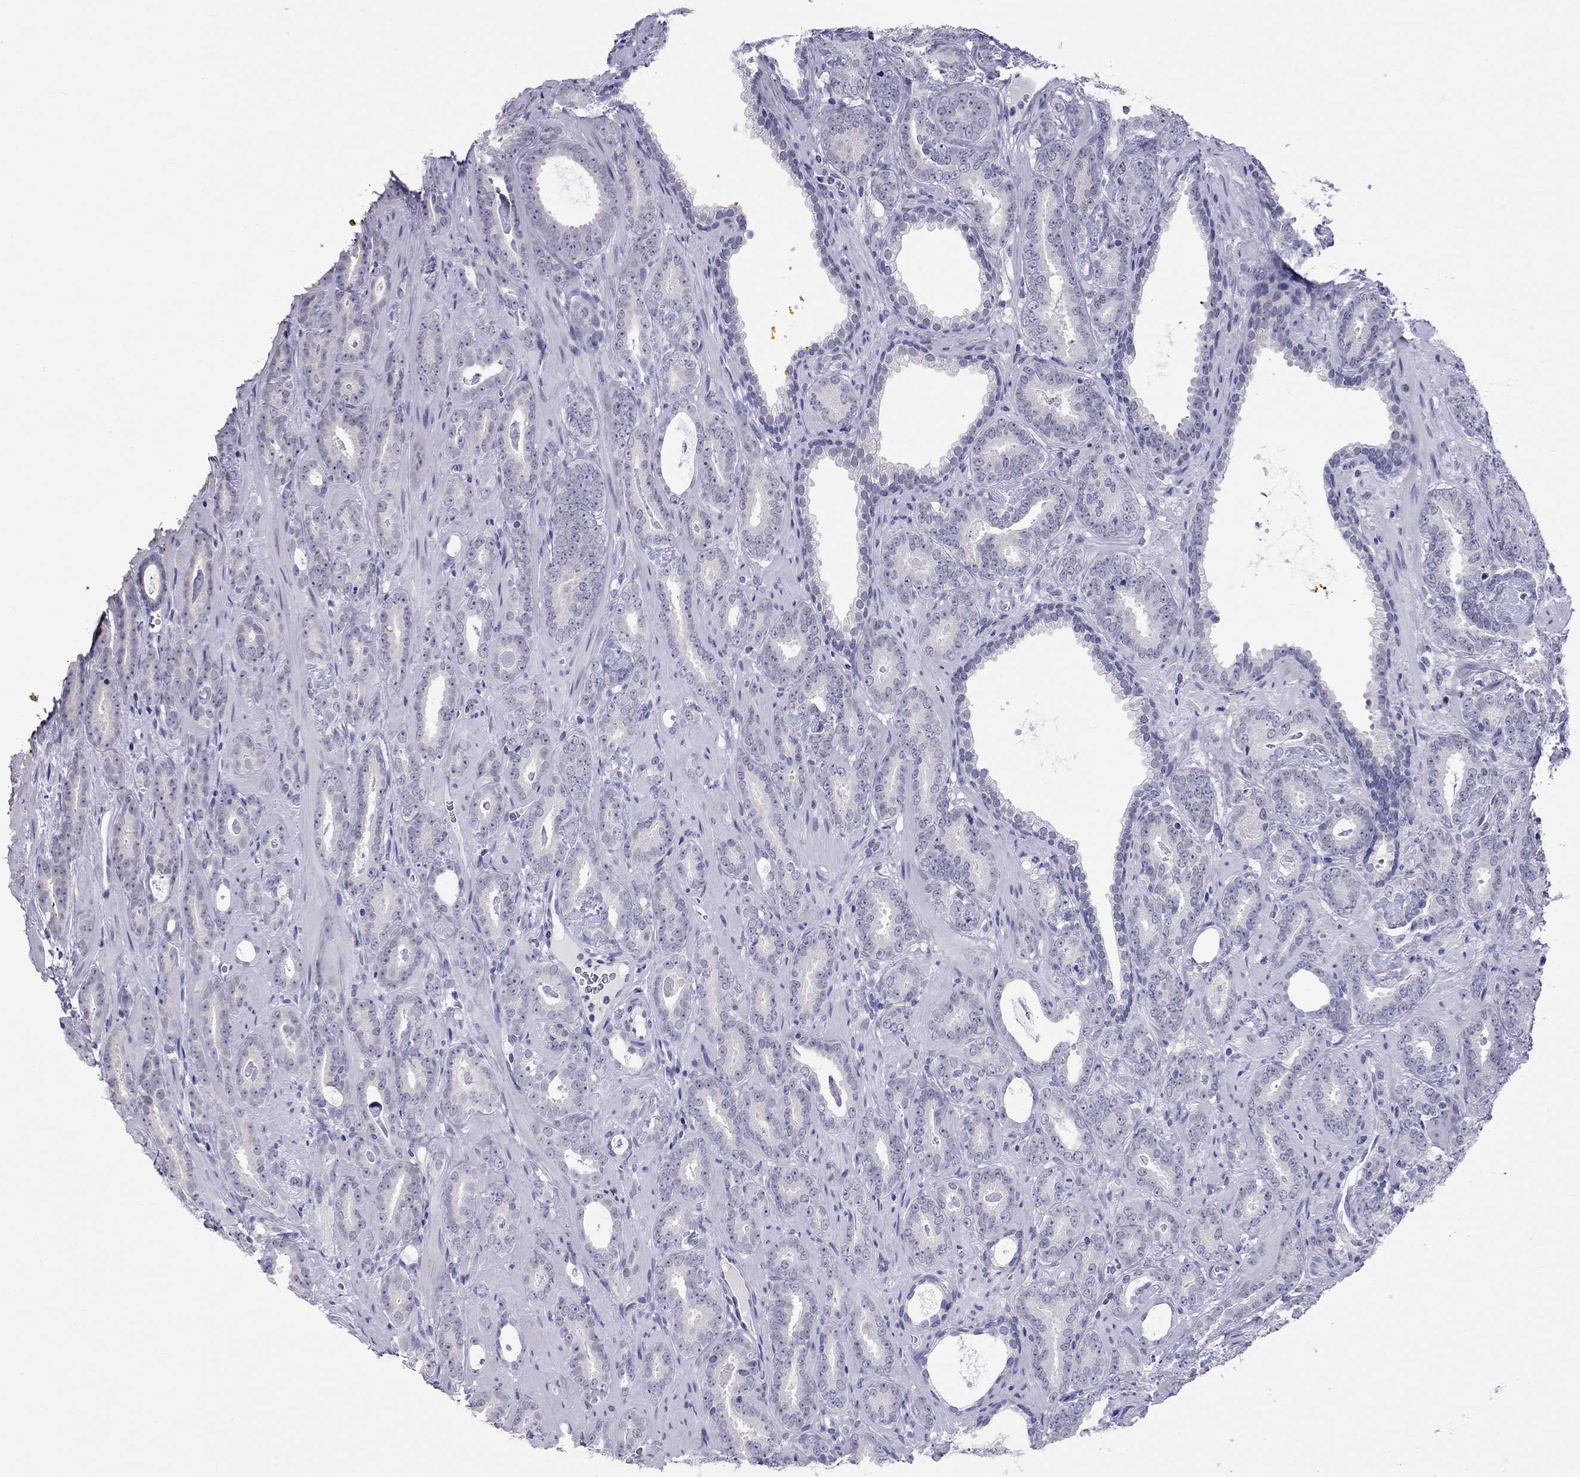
{"staining": {"intensity": "negative", "quantity": "none", "location": "none"}, "tissue": "prostate cancer", "cell_type": "Tumor cells", "image_type": "cancer", "snomed": [{"axis": "morphology", "description": "Adenocarcinoma, Medium grade"}, {"axis": "topography", "description": "Prostate and seminal vesicle, NOS"}, {"axis": "topography", "description": "Prostate"}], "caption": "Adenocarcinoma (medium-grade) (prostate) was stained to show a protein in brown. There is no significant staining in tumor cells. (DAB (3,3'-diaminobenzidine) immunohistochemistry visualized using brightfield microscopy, high magnification).", "gene": "CHRNB3", "patient": {"sex": "male", "age": 54}}